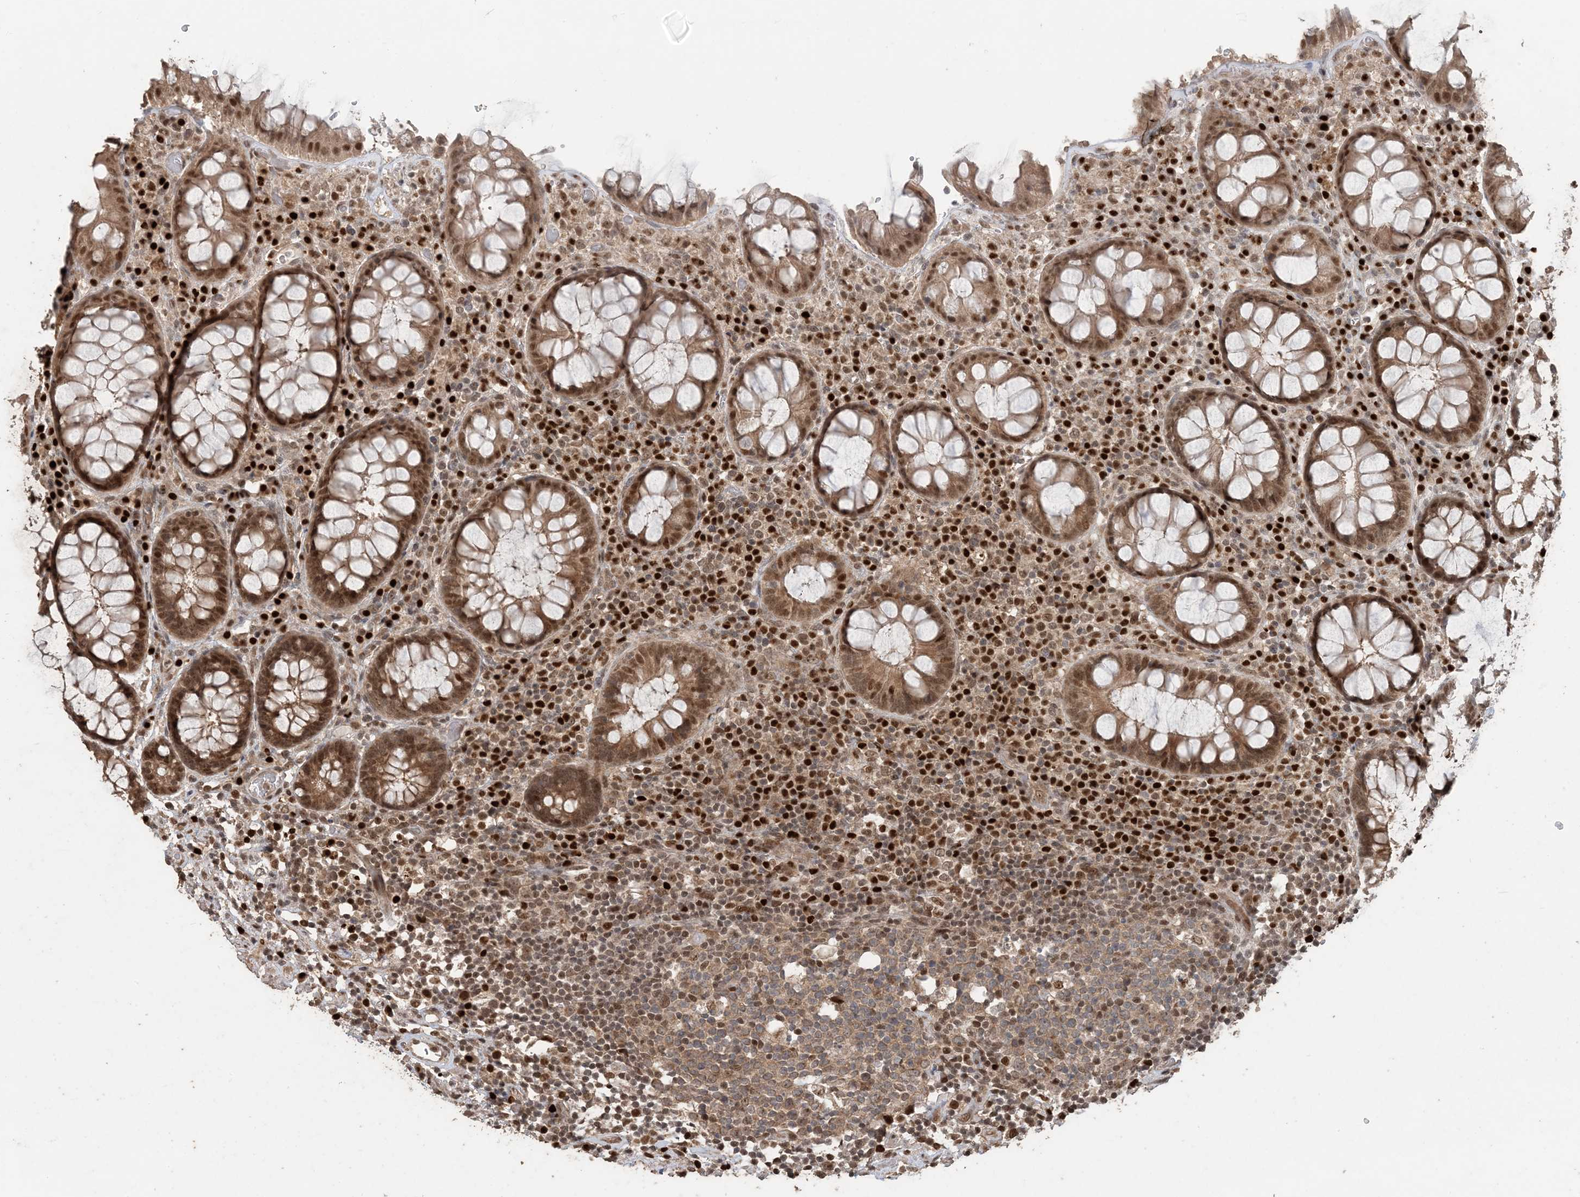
{"staining": {"intensity": "strong", "quantity": ">75%", "location": "cytoplasmic/membranous,nuclear"}, "tissue": "rectum", "cell_type": "Glandular cells", "image_type": "normal", "snomed": [{"axis": "morphology", "description": "Normal tissue, NOS"}, {"axis": "topography", "description": "Rectum"}], "caption": "IHC histopathology image of normal rectum: rectum stained using immunohistochemistry (IHC) displays high levels of strong protein expression localized specifically in the cytoplasmic/membranous,nuclear of glandular cells, appearing as a cytoplasmic/membranous,nuclear brown color.", "gene": "ATP13A2", "patient": {"sex": "male", "age": 64}}